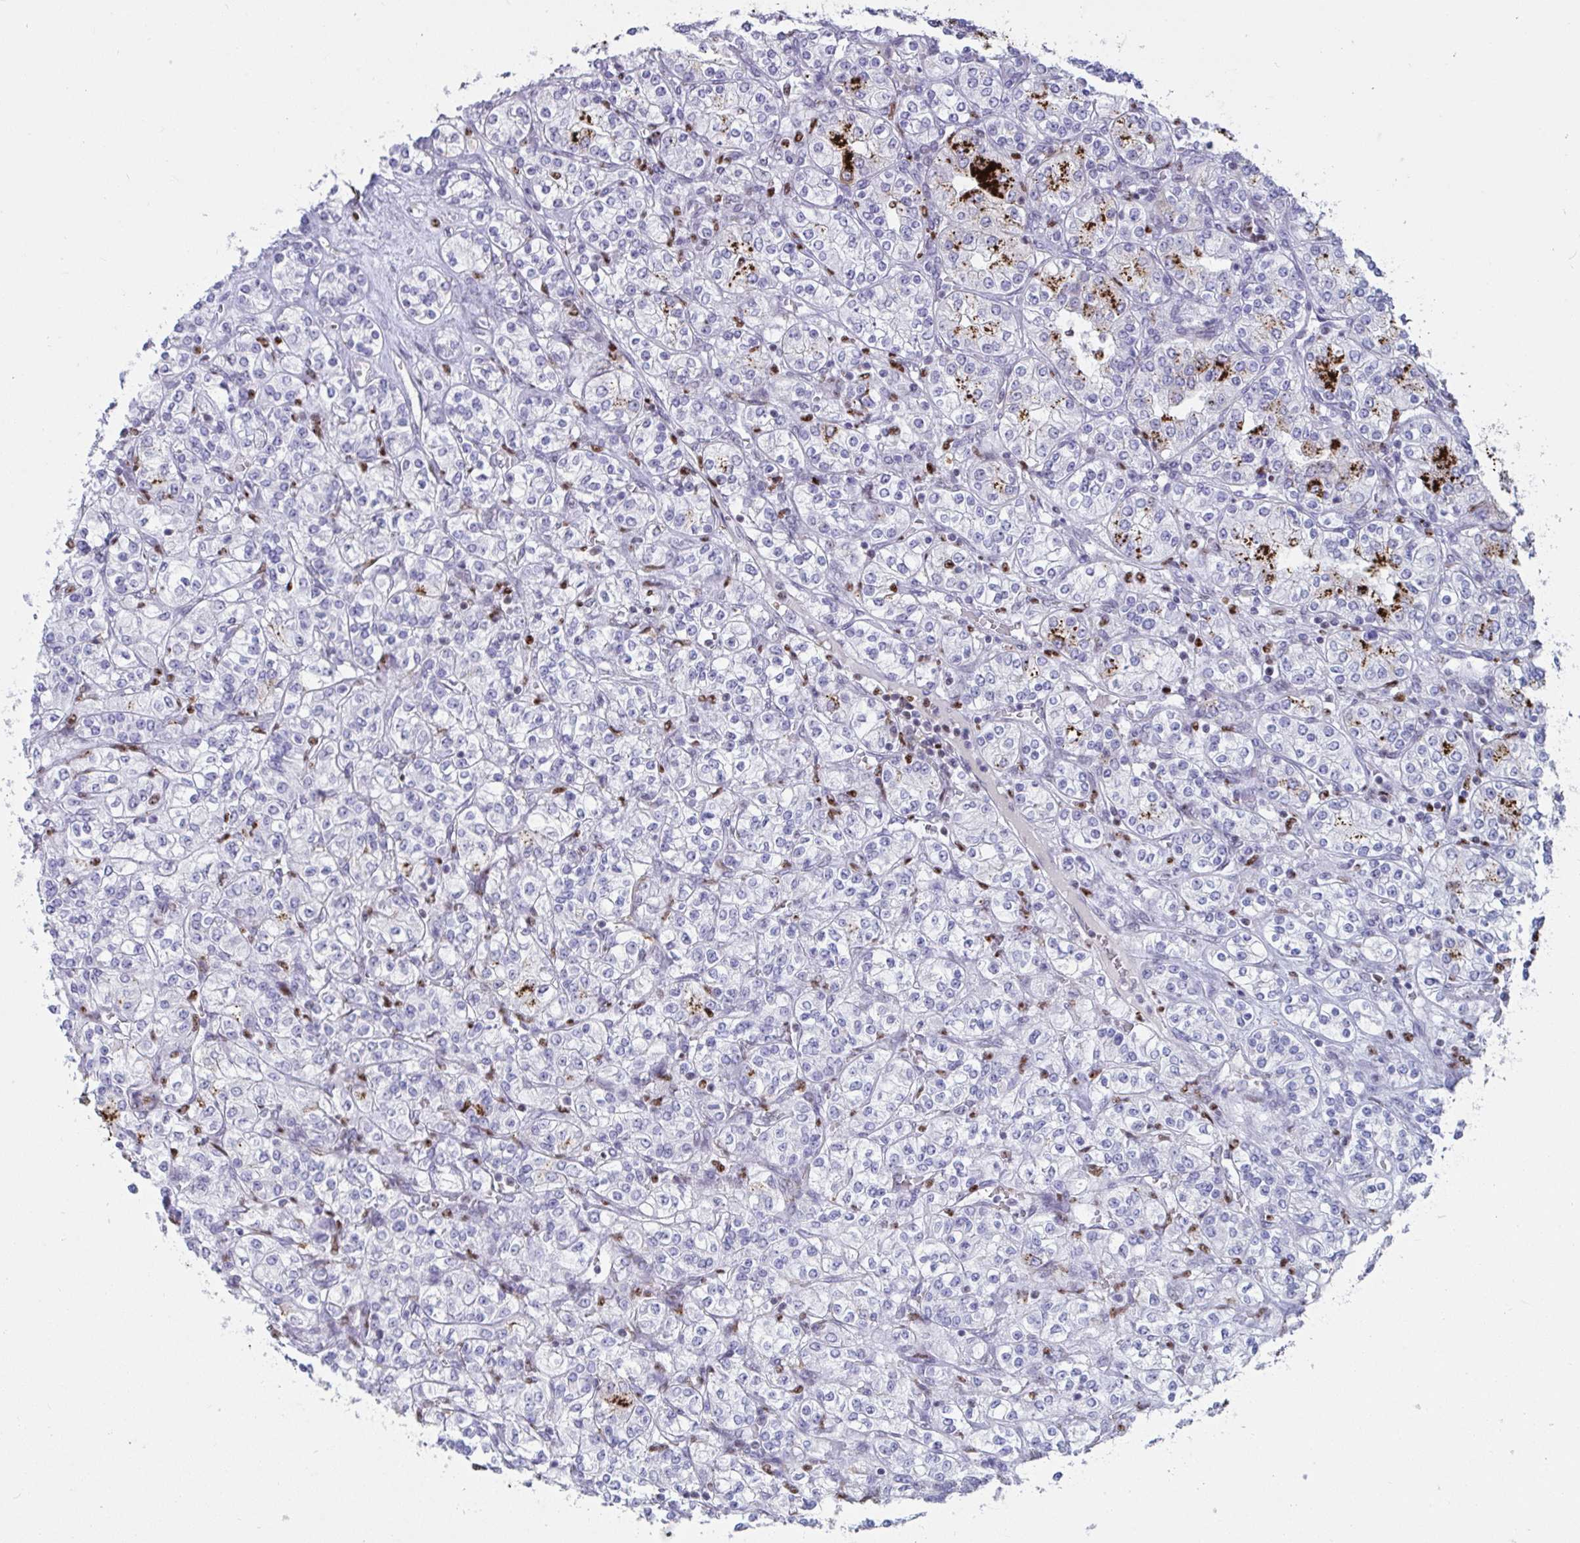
{"staining": {"intensity": "strong", "quantity": "<25%", "location": "cytoplasmic/membranous"}, "tissue": "renal cancer", "cell_type": "Tumor cells", "image_type": "cancer", "snomed": [{"axis": "morphology", "description": "Adenocarcinoma, NOS"}, {"axis": "topography", "description": "Kidney"}], "caption": "Immunohistochemistry staining of renal cancer (adenocarcinoma), which shows medium levels of strong cytoplasmic/membranous expression in approximately <25% of tumor cells indicating strong cytoplasmic/membranous protein expression. The staining was performed using DAB (3,3'-diaminobenzidine) (brown) for protein detection and nuclei were counterstained in hematoxylin (blue).", "gene": "ZNF586", "patient": {"sex": "male", "age": 77}}